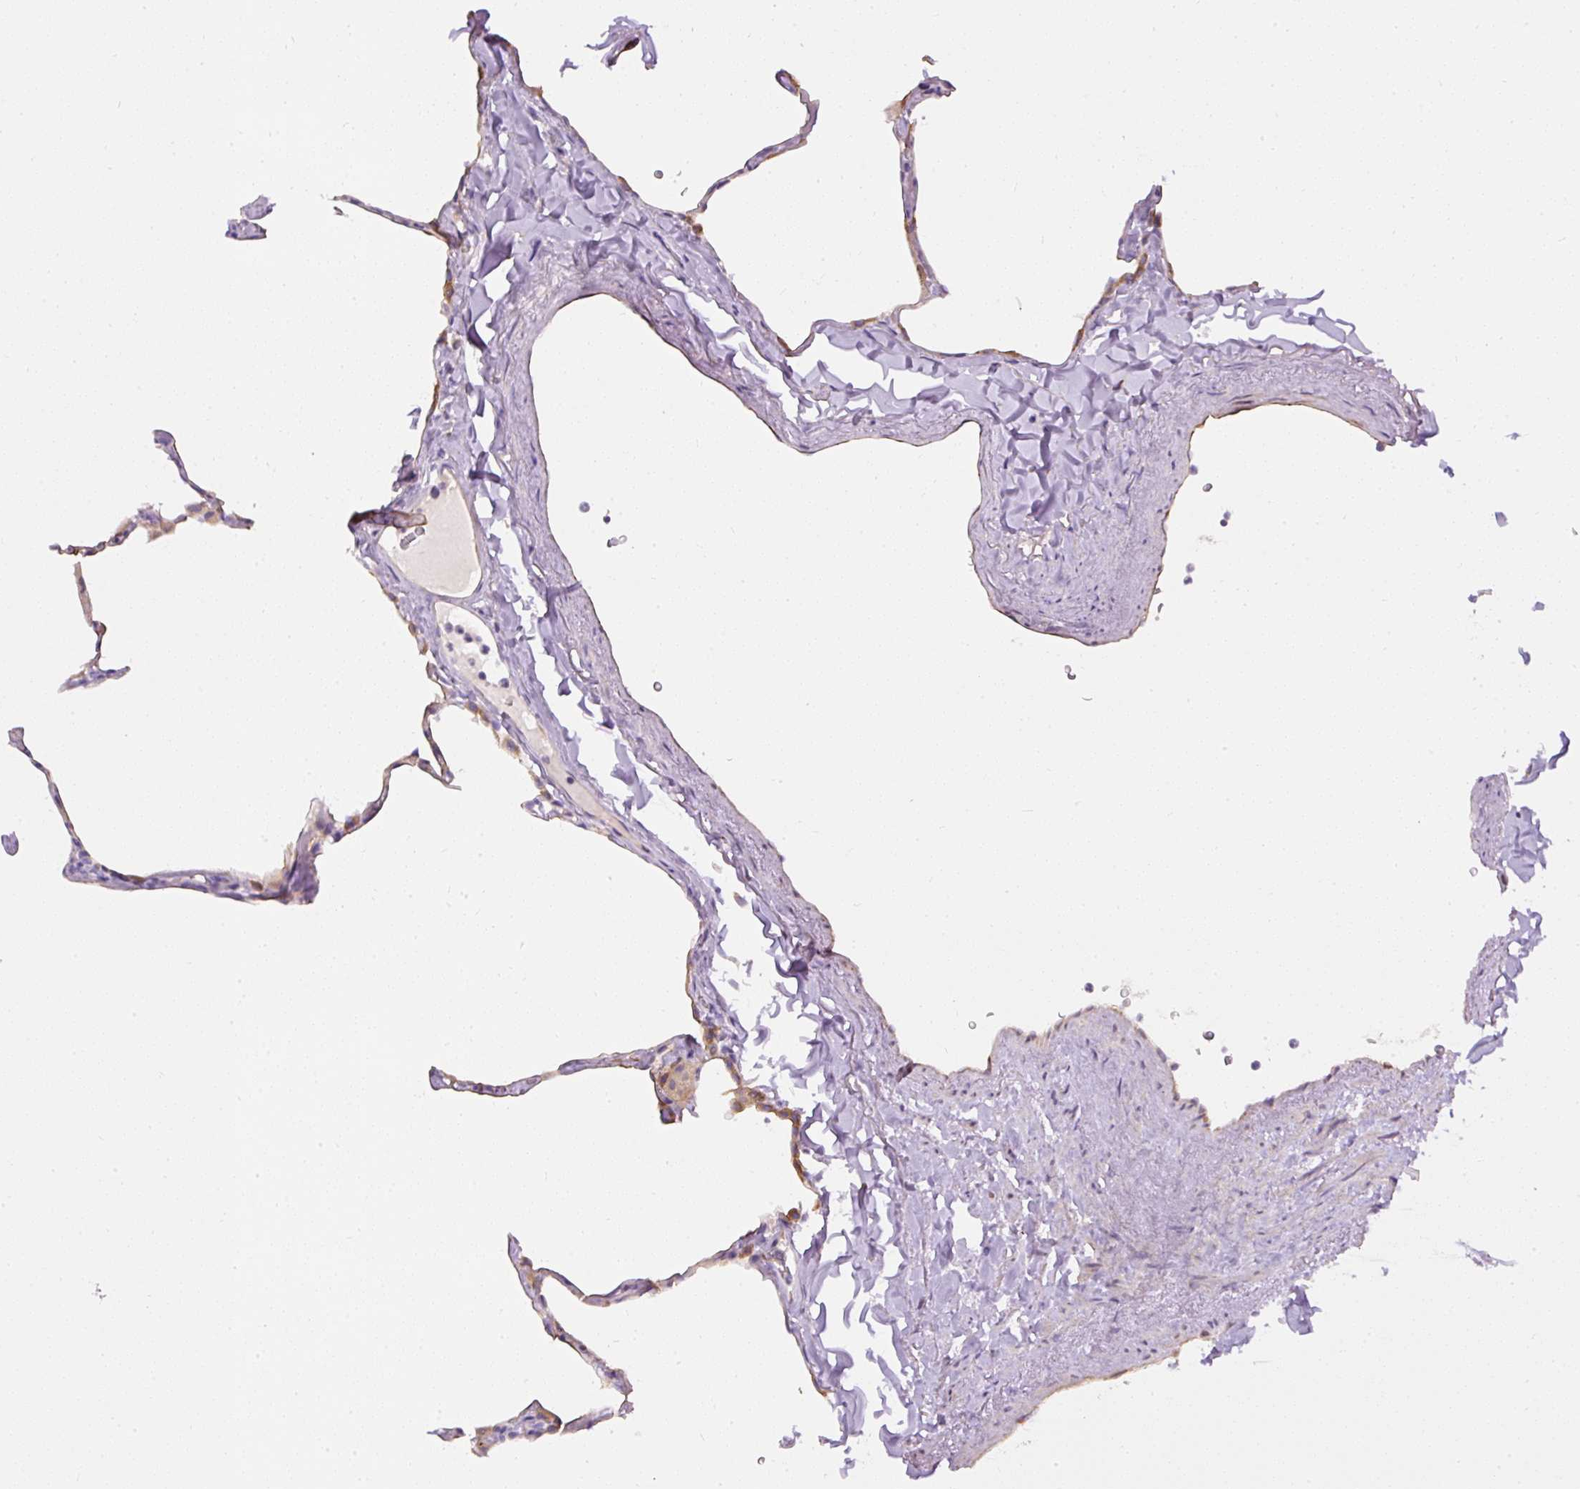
{"staining": {"intensity": "weak", "quantity": "25%-75%", "location": "cytoplasmic/membranous"}, "tissue": "lung", "cell_type": "Alveolar cells", "image_type": "normal", "snomed": [{"axis": "morphology", "description": "Normal tissue, NOS"}, {"axis": "topography", "description": "Lung"}], "caption": "A high-resolution image shows IHC staining of benign lung, which demonstrates weak cytoplasmic/membranous staining in approximately 25%-75% of alveolar cells. Ihc stains the protein of interest in brown and the nuclei are stained blue.", "gene": "FAM149A", "patient": {"sex": "male", "age": 65}}